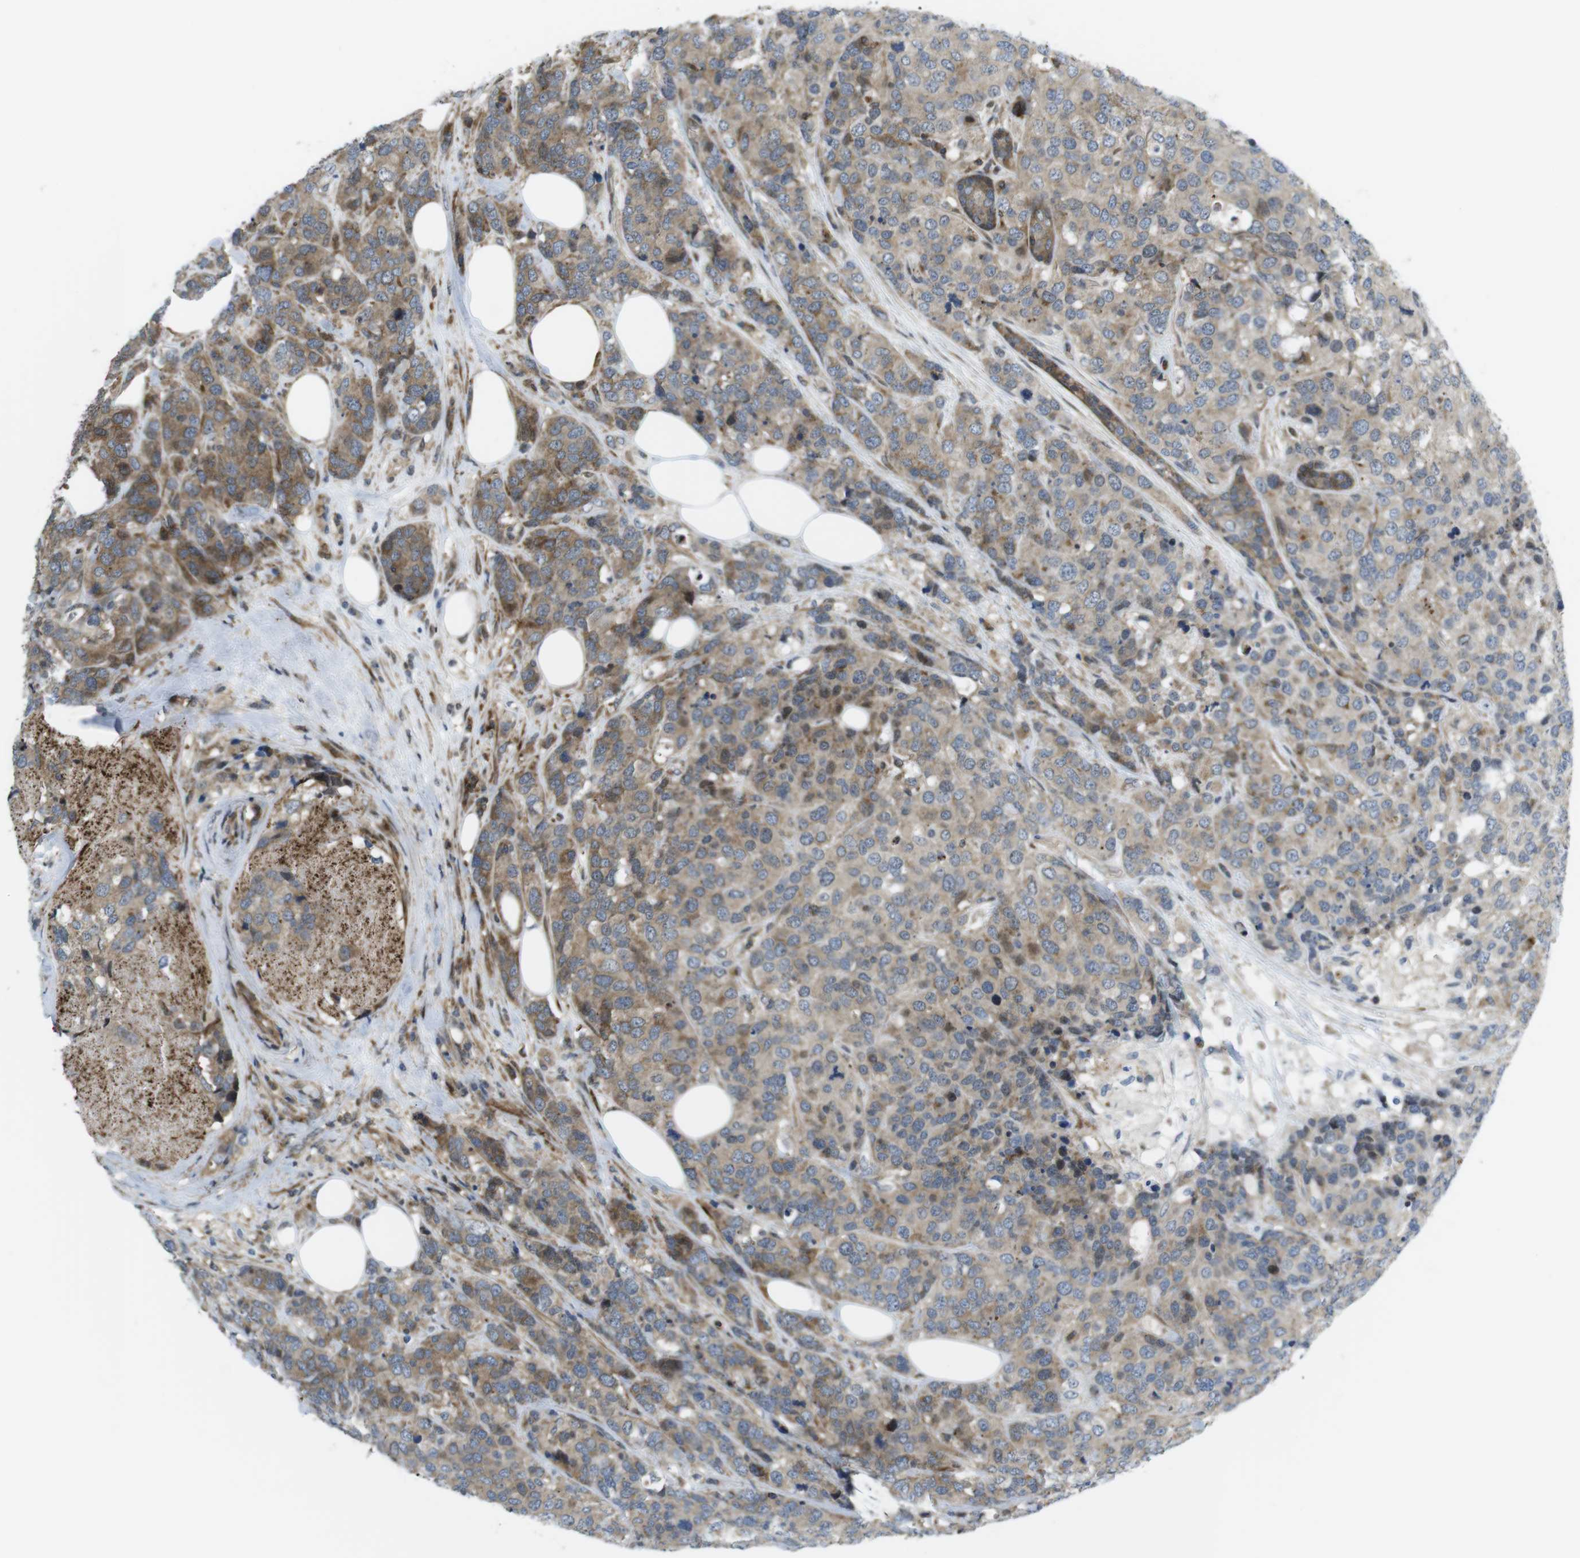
{"staining": {"intensity": "weak", "quantity": ">75%", "location": "cytoplasmic/membranous"}, "tissue": "breast cancer", "cell_type": "Tumor cells", "image_type": "cancer", "snomed": [{"axis": "morphology", "description": "Lobular carcinoma"}, {"axis": "topography", "description": "Breast"}], "caption": "Breast cancer (lobular carcinoma) stained with a brown dye displays weak cytoplasmic/membranous positive expression in about >75% of tumor cells.", "gene": "CUL7", "patient": {"sex": "female", "age": 59}}